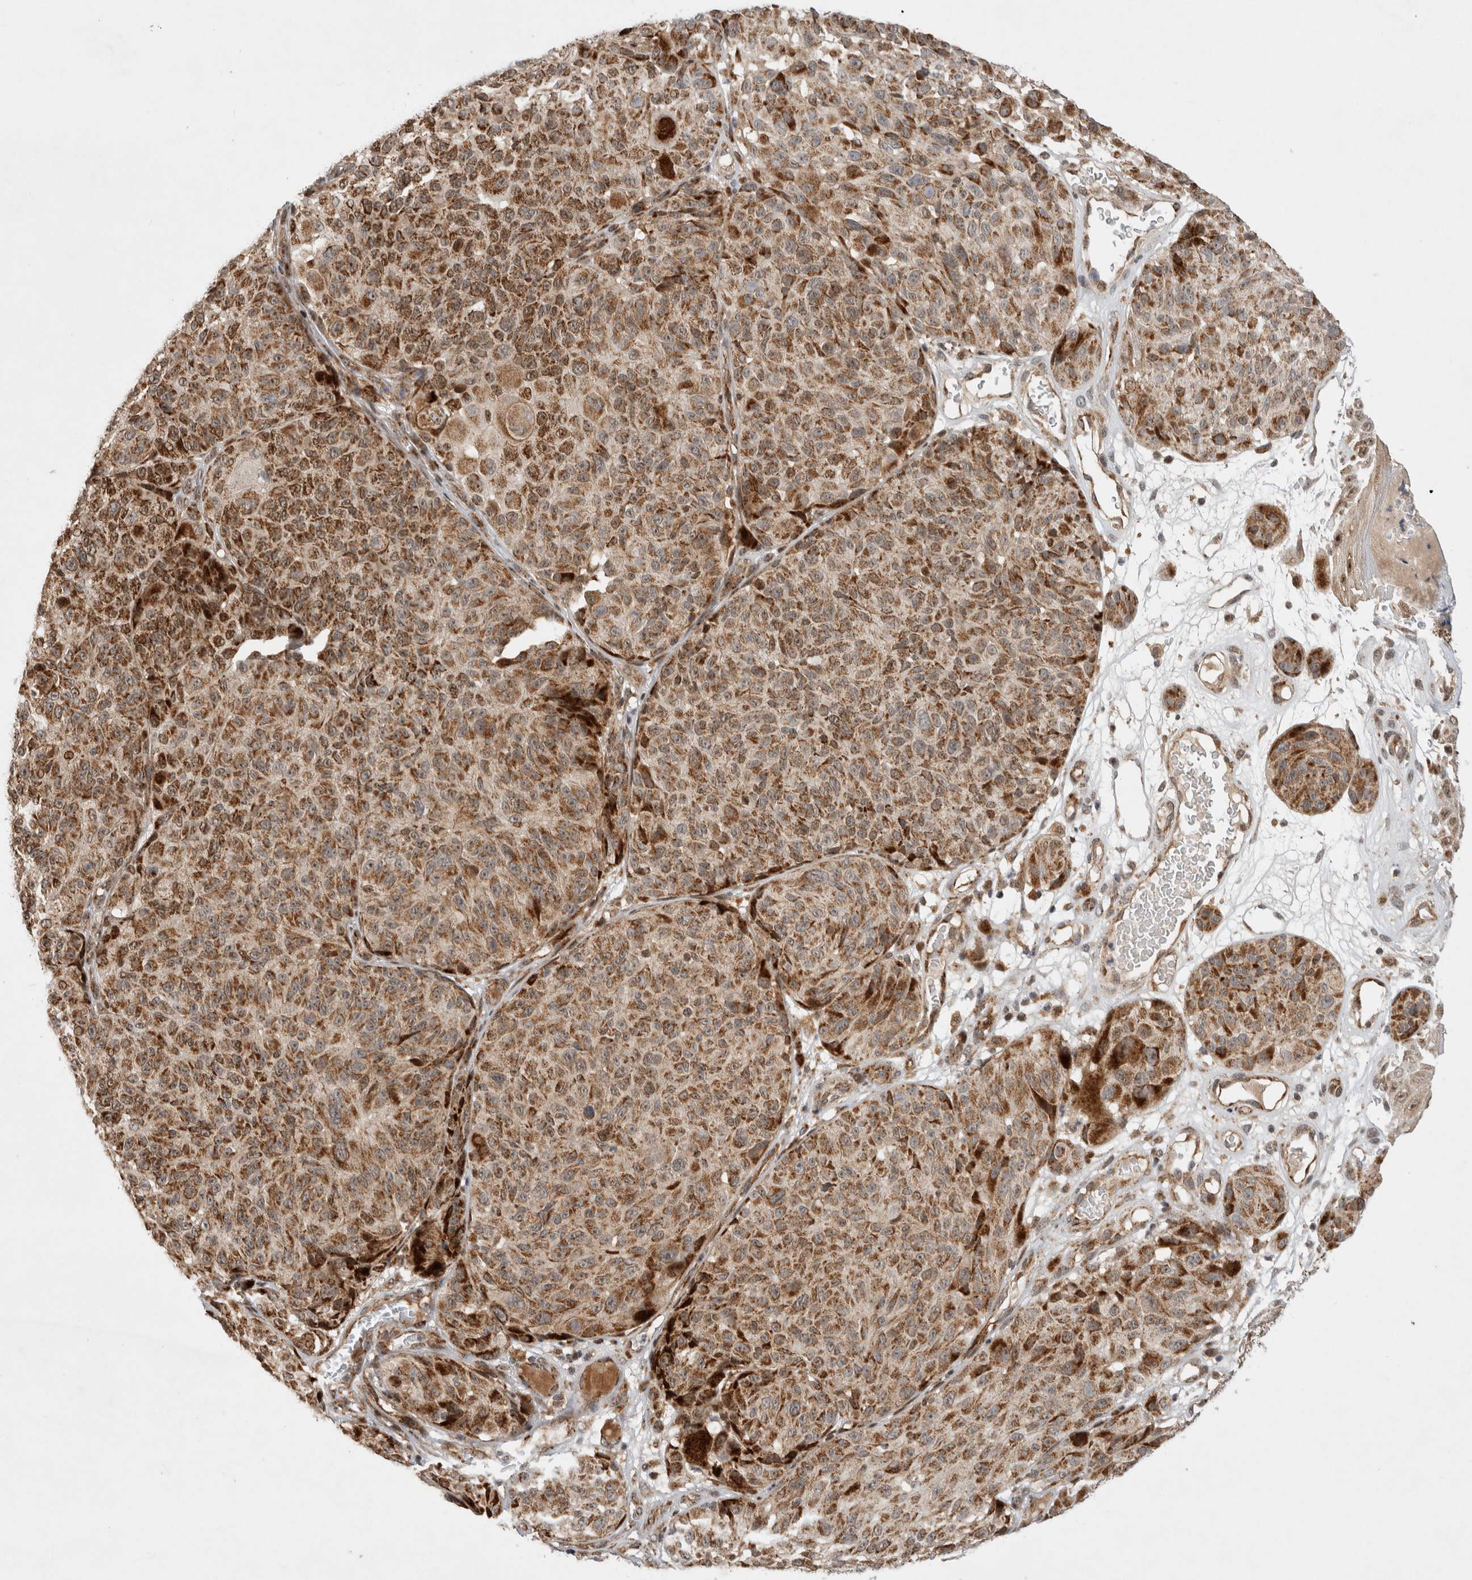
{"staining": {"intensity": "moderate", "quantity": ">75%", "location": "cytoplasmic/membranous,nuclear"}, "tissue": "melanoma", "cell_type": "Tumor cells", "image_type": "cancer", "snomed": [{"axis": "morphology", "description": "Malignant melanoma, NOS"}, {"axis": "topography", "description": "Skin"}], "caption": "Brown immunohistochemical staining in human malignant melanoma exhibits moderate cytoplasmic/membranous and nuclear positivity in about >75% of tumor cells.", "gene": "INSRR", "patient": {"sex": "male", "age": 83}}